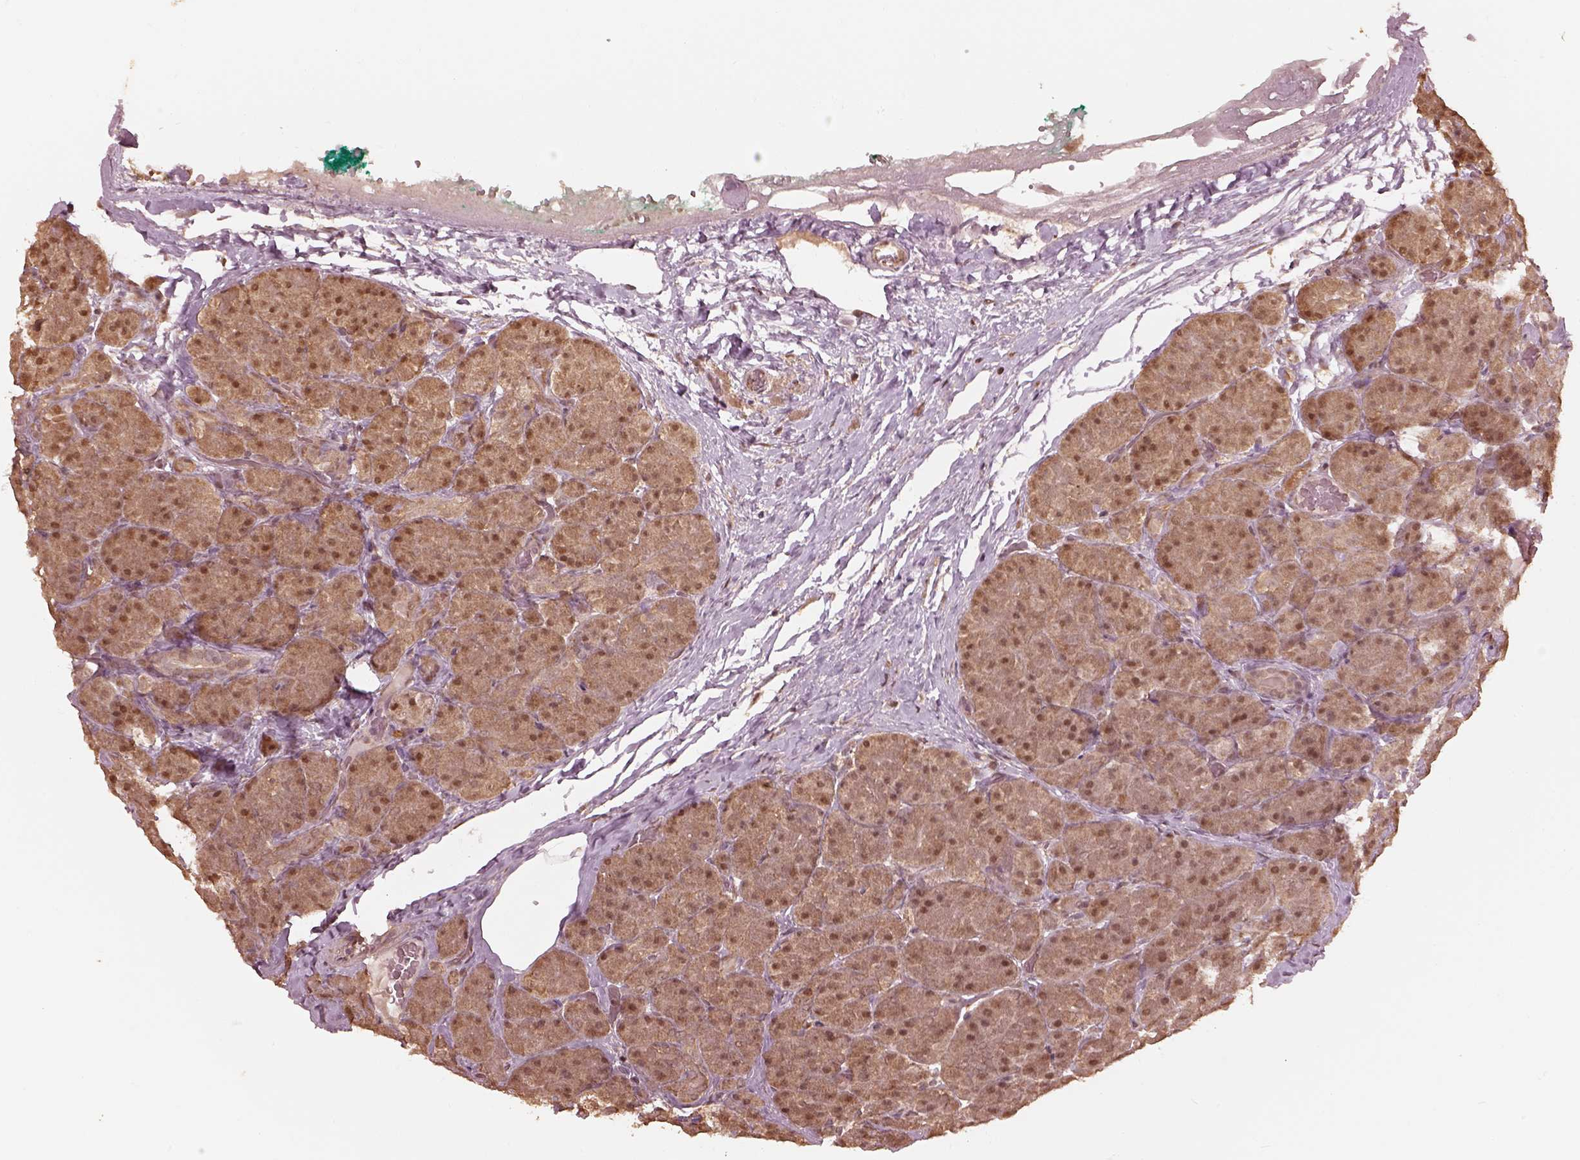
{"staining": {"intensity": "moderate", "quantity": "25%-75%", "location": "nuclear"}, "tissue": "pancreas", "cell_type": "Exocrine glandular cells", "image_type": "normal", "snomed": [{"axis": "morphology", "description": "Normal tissue, NOS"}, {"axis": "topography", "description": "Pancreas"}], "caption": "Immunohistochemistry micrograph of unremarkable human pancreas stained for a protein (brown), which exhibits medium levels of moderate nuclear staining in about 25%-75% of exocrine glandular cells.", "gene": "PSMC5", "patient": {"sex": "male", "age": 57}}